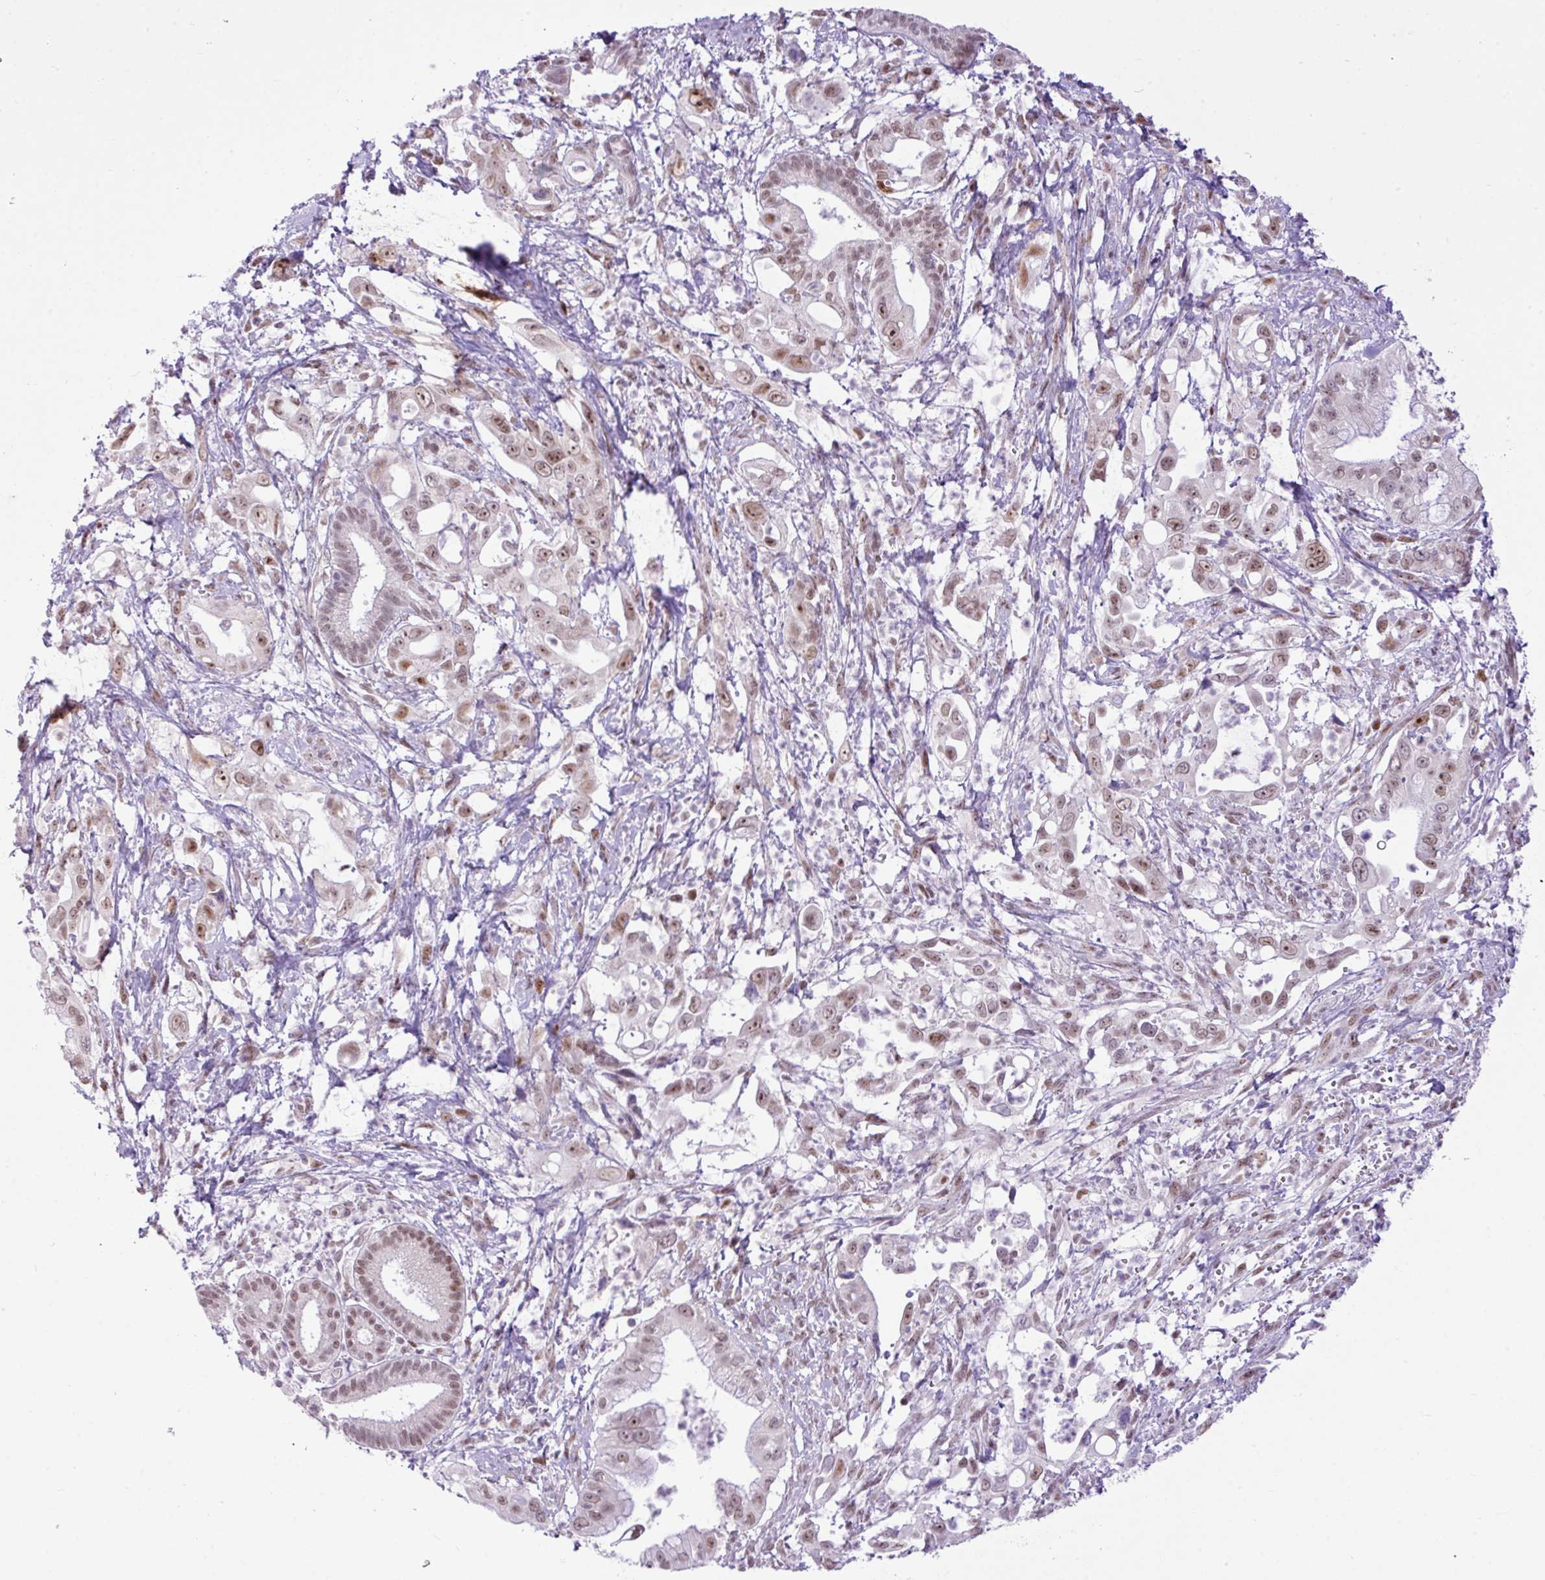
{"staining": {"intensity": "weak", "quantity": ">75%", "location": "nuclear"}, "tissue": "pancreatic cancer", "cell_type": "Tumor cells", "image_type": "cancer", "snomed": [{"axis": "morphology", "description": "Adenocarcinoma, NOS"}, {"axis": "topography", "description": "Pancreas"}], "caption": "The immunohistochemical stain labels weak nuclear expression in tumor cells of pancreatic cancer tissue.", "gene": "ELOA2", "patient": {"sex": "male", "age": 61}}